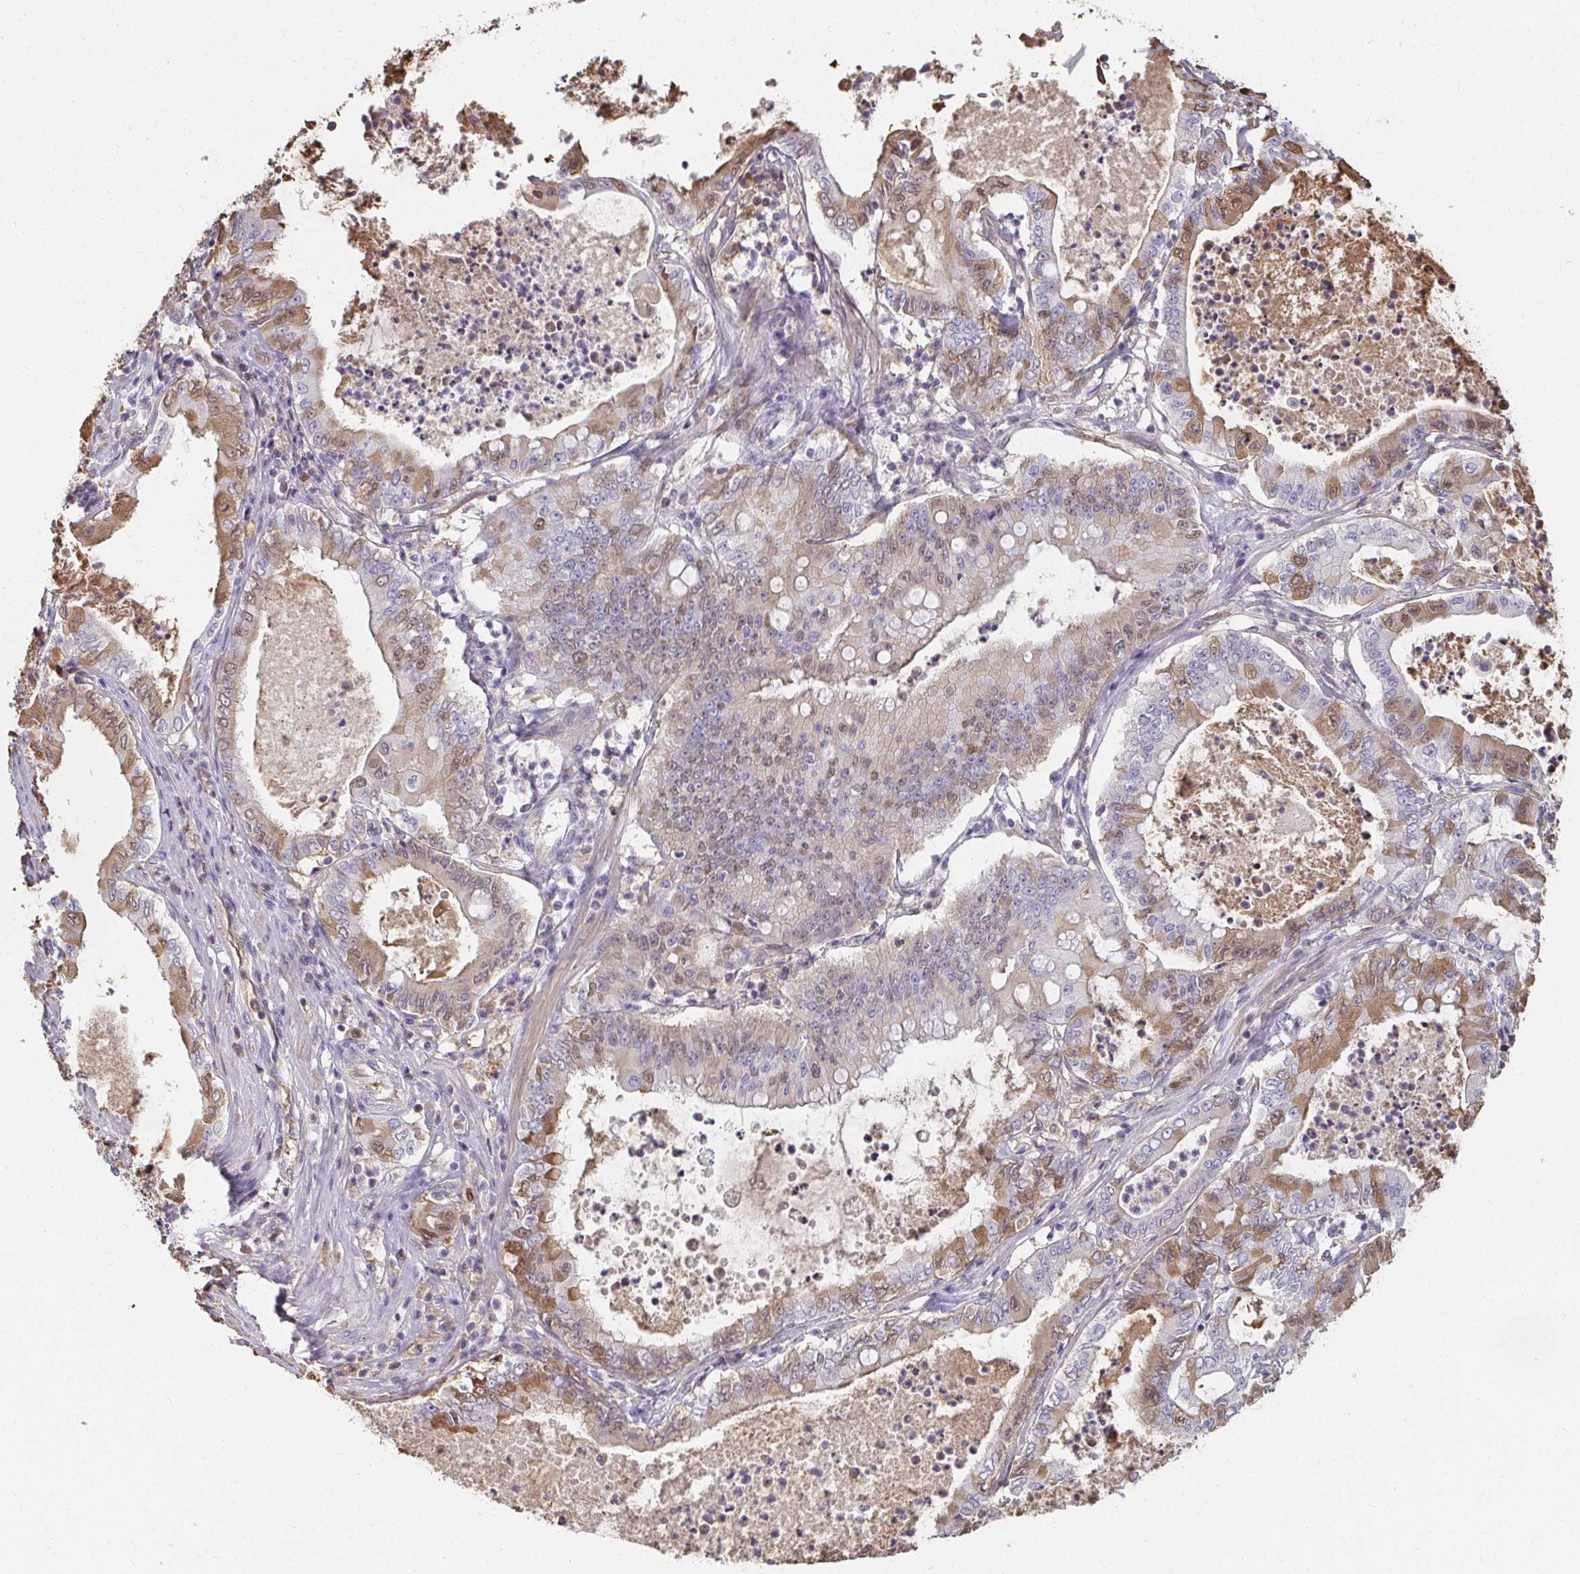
{"staining": {"intensity": "moderate", "quantity": "<25%", "location": "cytoplasmic/membranous"}, "tissue": "pancreatic cancer", "cell_type": "Tumor cells", "image_type": "cancer", "snomed": [{"axis": "morphology", "description": "Adenocarcinoma, NOS"}, {"axis": "topography", "description": "Pancreas"}], "caption": "DAB (3,3'-diaminobenzidine) immunohistochemical staining of adenocarcinoma (pancreatic) exhibits moderate cytoplasmic/membranous protein expression in about <25% of tumor cells.", "gene": "LOXL4", "patient": {"sex": "male", "age": 71}}